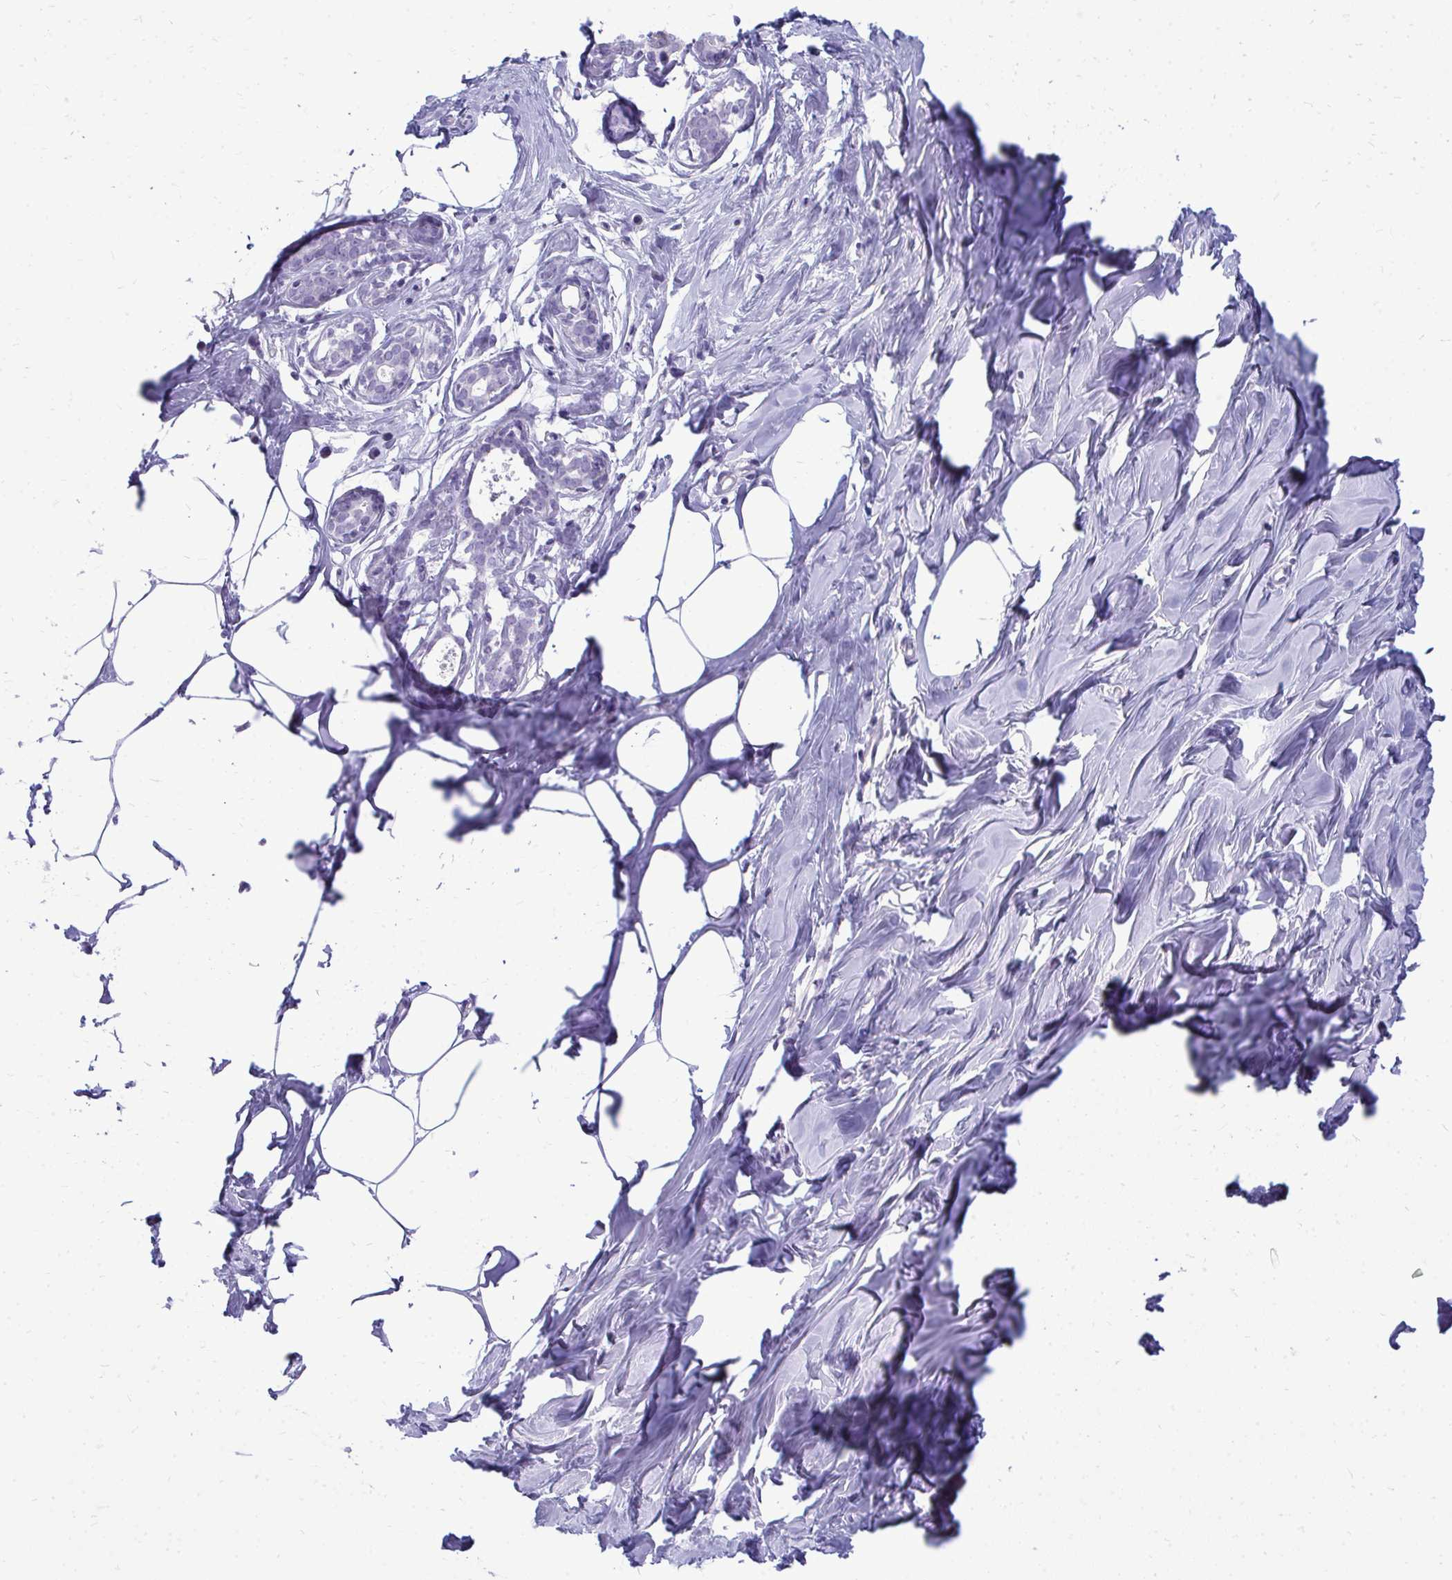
{"staining": {"intensity": "negative", "quantity": "none", "location": "none"}, "tissue": "breast", "cell_type": "Adipocytes", "image_type": "normal", "snomed": [{"axis": "morphology", "description": "Normal tissue, NOS"}, {"axis": "topography", "description": "Breast"}], "caption": "High magnification brightfield microscopy of normal breast stained with DAB (3,3'-diaminobenzidine) (brown) and counterstained with hematoxylin (blue): adipocytes show no significant staining. (DAB (3,3'-diaminobenzidine) immunohistochemistry (IHC) visualized using brightfield microscopy, high magnification).", "gene": "FABP3", "patient": {"sex": "female", "age": 27}}